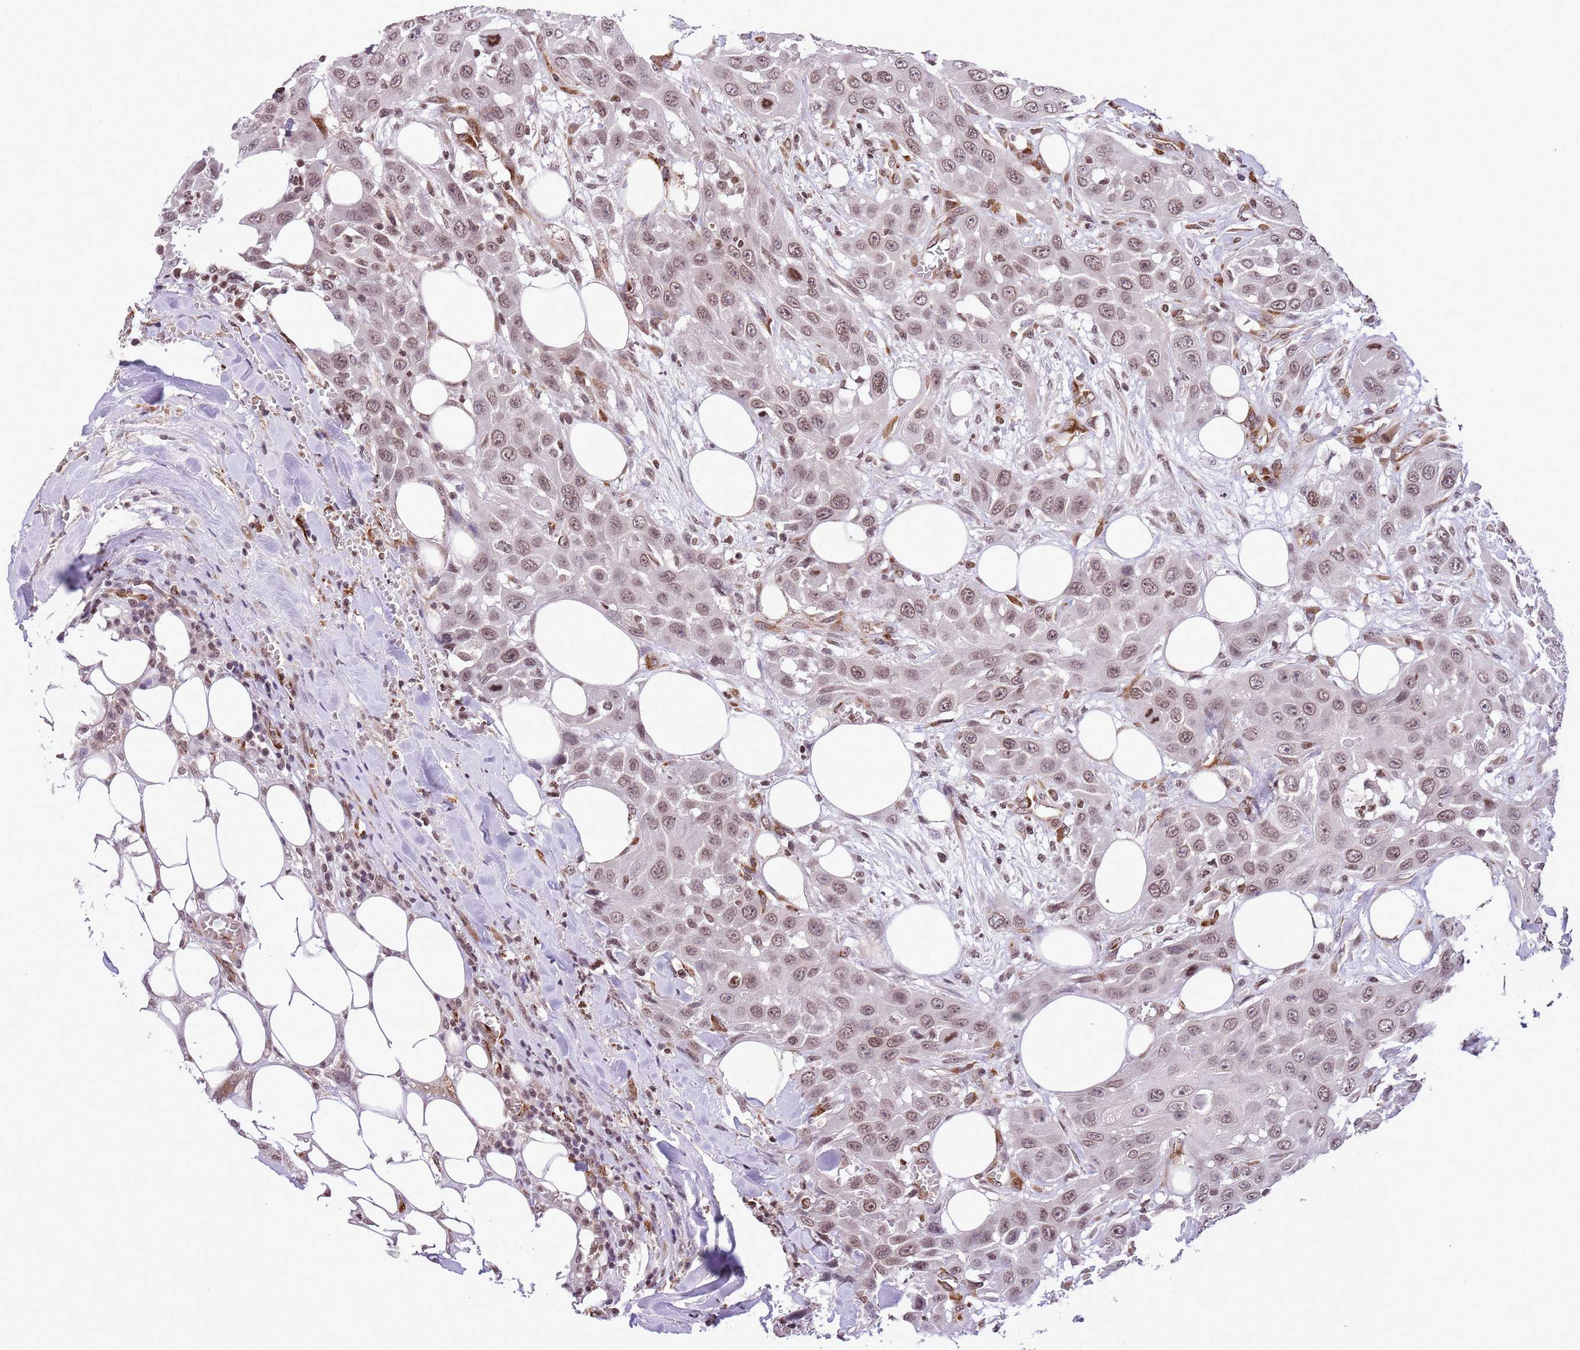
{"staining": {"intensity": "moderate", "quantity": ">75%", "location": "nuclear"}, "tissue": "head and neck cancer", "cell_type": "Tumor cells", "image_type": "cancer", "snomed": [{"axis": "morphology", "description": "Squamous cell carcinoma, NOS"}, {"axis": "topography", "description": "Head-Neck"}], "caption": "IHC image of neoplastic tissue: human head and neck cancer stained using IHC exhibits medium levels of moderate protein expression localized specifically in the nuclear of tumor cells, appearing as a nuclear brown color.", "gene": "NRIP1", "patient": {"sex": "male", "age": 81}}